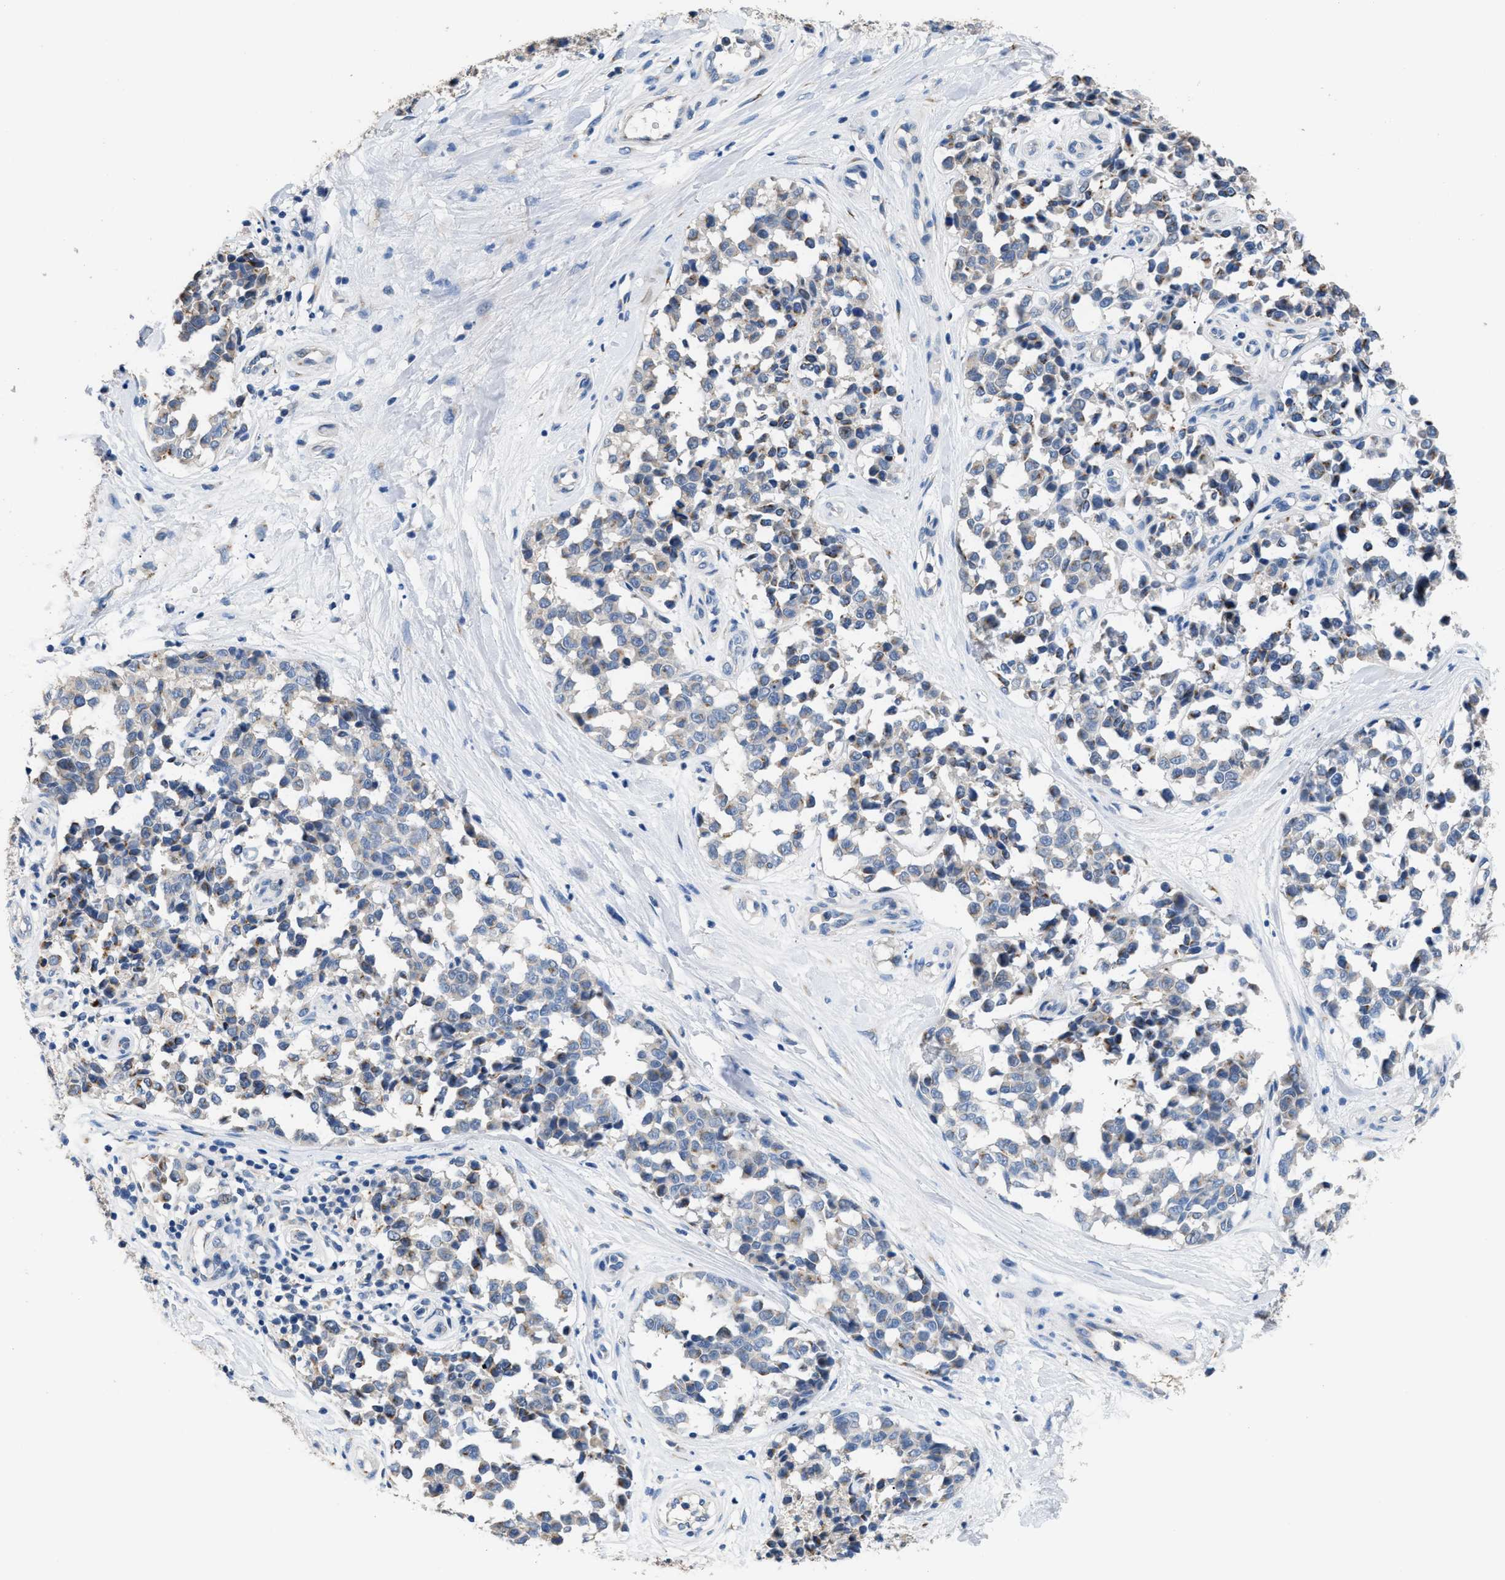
{"staining": {"intensity": "moderate", "quantity": "<25%", "location": "cytoplasmic/membranous"}, "tissue": "melanoma", "cell_type": "Tumor cells", "image_type": "cancer", "snomed": [{"axis": "morphology", "description": "Malignant melanoma, NOS"}, {"axis": "topography", "description": "Skin"}], "caption": "Moderate cytoplasmic/membranous staining is appreciated in about <25% of tumor cells in melanoma.", "gene": "GOLM1", "patient": {"sex": "female", "age": 64}}